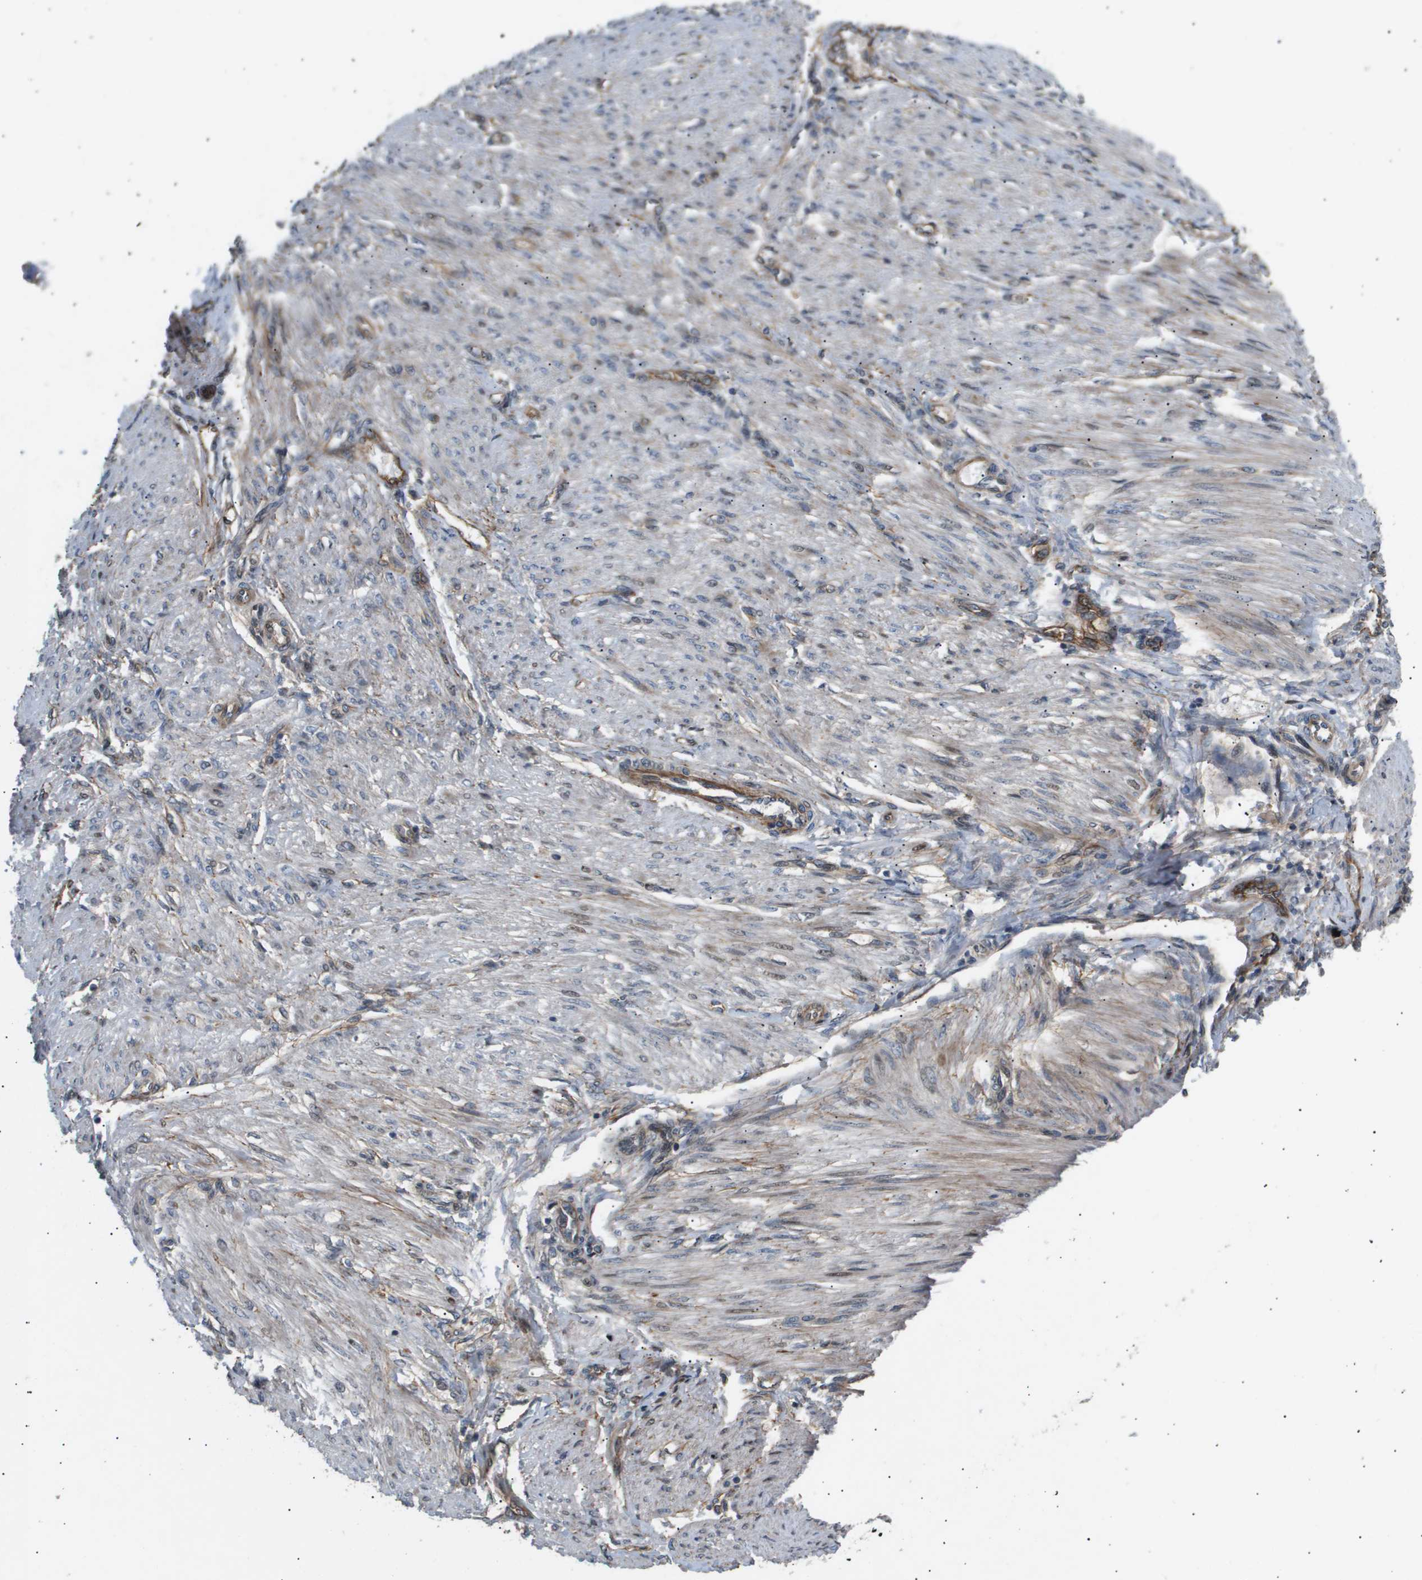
{"staining": {"intensity": "weak", "quantity": "25%-75%", "location": "cytoplasmic/membranous"}, "tissue": "endometrial cancer", "cell_type": "Tumor cells", "image_type": "cancer", "snomed": [{"axis": "morphology", "description": "Adenocarcinoma, NOS"}, {"axis": "topography", "description": "Endometrium"}], "caption": "An image of human endometrial cancer stained for a protein reveals weak cytoplasmic/membranous brown staining in tumor cells. Immunohistochemistry stains the protein of interest in brown and the nuclei are stained blue.", "gene": "LYSMD3", "patient": {"sex": "female", "age": 32}}